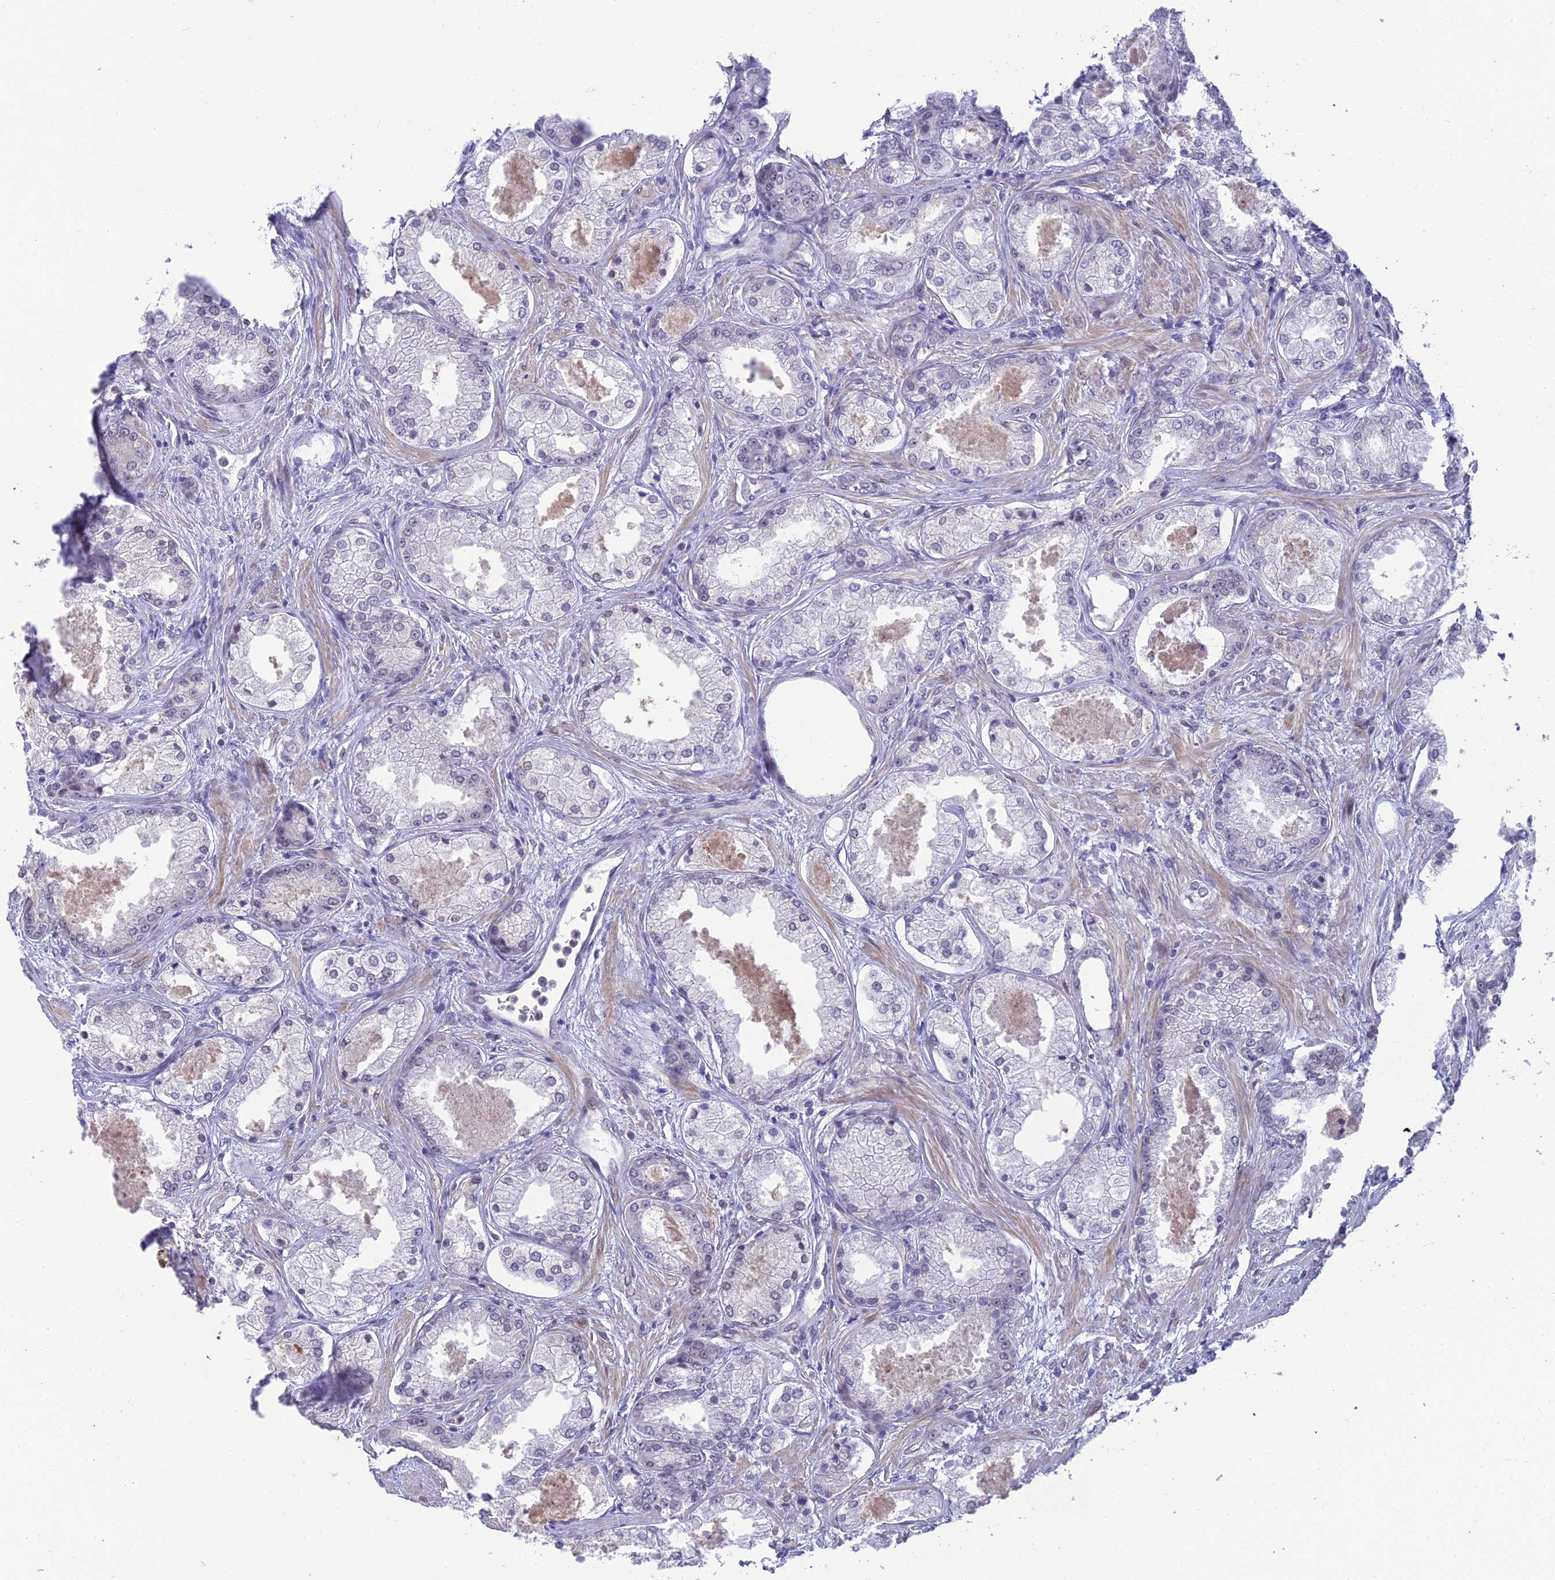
{"staining": {"intensity": "negative", "quantity": "none", "location": "none"}, "tissue": "prostate cancer", "cell_type": "Tumor cells", "image_type": "cancer", "snomed": [{"axis": "morphology", "description": "Adenocarcinoma, Low grade"}, {"axis": "topography", "description": "Prostate"}], "caption": "Prostate cancer (adenocarcinoma (low-grade)) stained for a protein using IHC shows no staining tumor cells.", "gene": "BMT2", "patient": {"sex": "male", "age": 68}}